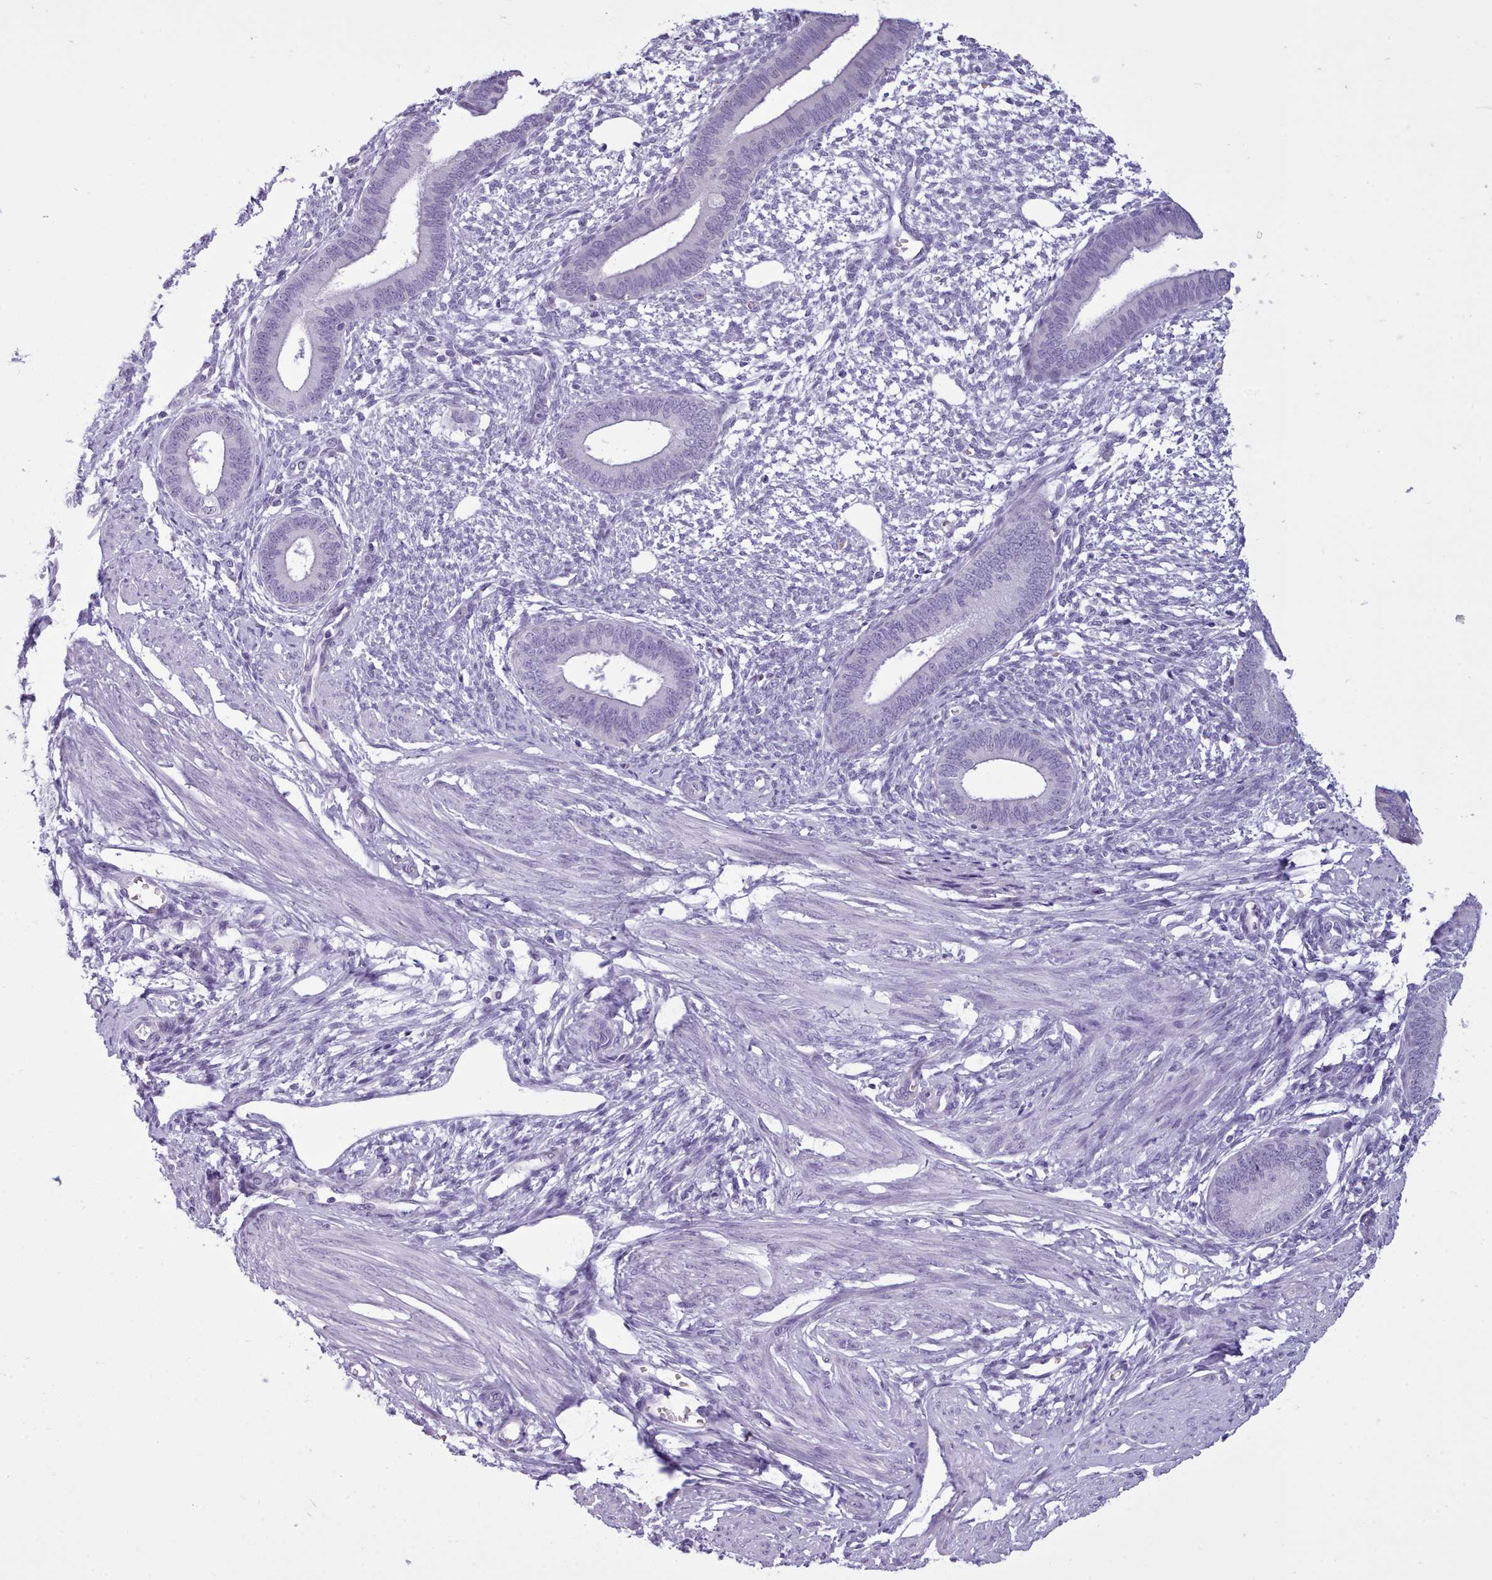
{"staining": {"intensity": "negative", "quantity": "none", "location": "none"}, "tissue": "endometrium", "cell_type": "Cells in endometrial stroma", "image_type": "normal", "snomed": [{"axis": "morphology", "description": "Normal tissue, NOS"}, {"axis": "topography", "description": "Endometrium"}], "caption": "Endometrium was stained to show a protein in brown. There is no significant positivity in cells in endometrial stroma. (DAB (3,3'-diaminobenzidine) immunohistochemistry (IHC), high magnification).", "gene": "FBXO48", "patient": {"sex": "female", "age": 46}}